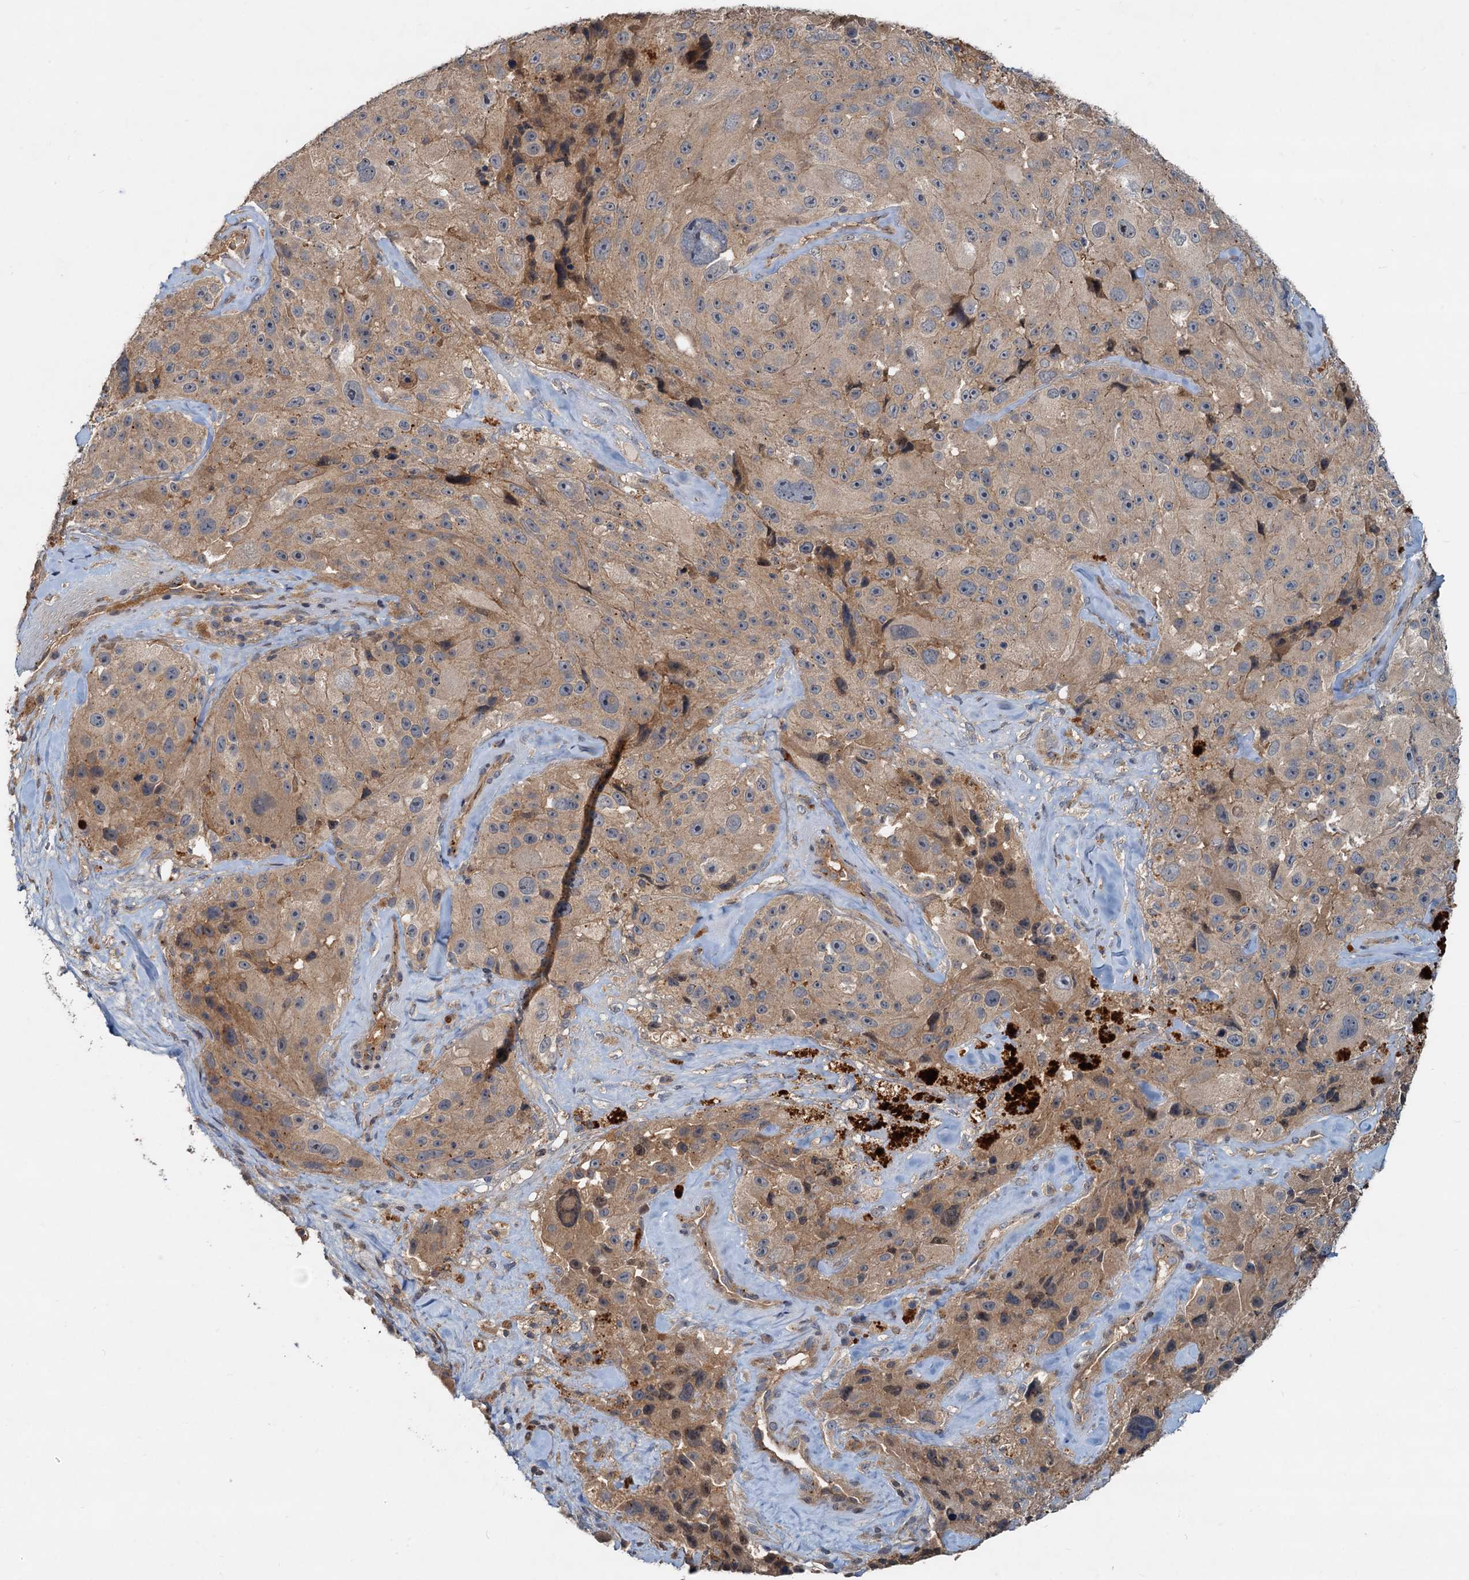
{"staining": {"intensity": "weak", "quantity": "25%-75%", "location": "cytoplasmic/membranous"}, "tissue": "melanoma", "cell_type": "Tumor cells", "image_type": "cancer", "snomed": [{"axis": "morphology", "description": "Malignant melanoma, Metastatic site"}, {"axis": "topography", "description": "Lymph node"}], "caption": "Malignant melanoma (metastatic site) was stained to show a protein in brown. There is low levels of weak cytoplasmic/membranous positivity in about 25%-75% of tumor cells.", "gene": "CEP68", "patient": {"sex": "male", "age": 62}}